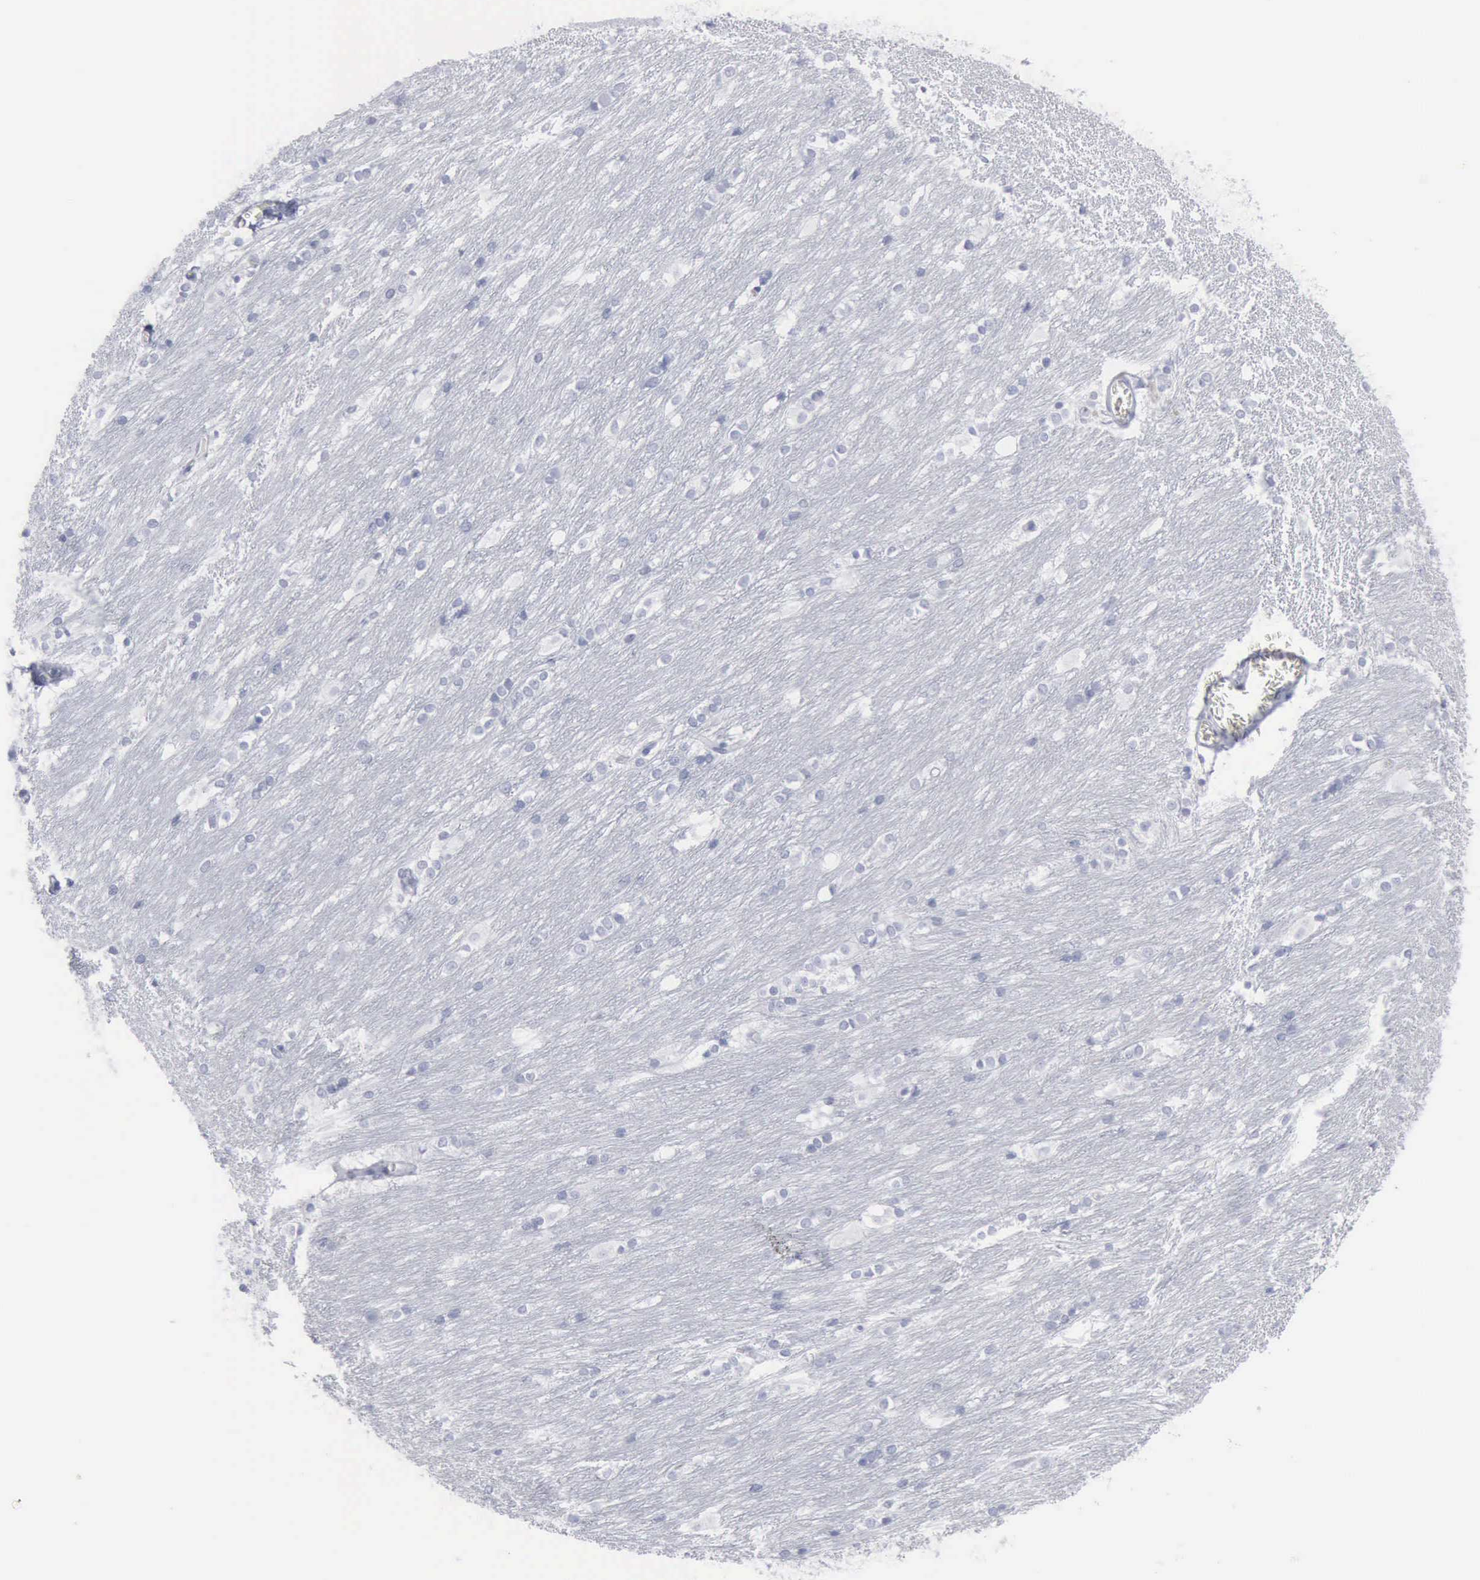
{"staining": {"intensity": "negative", "quantity": "none", "location": "none"}, "tissue": "caudate", "cell_type": "Glial cells", "image_type": "normal", "snomed": [{"axis": "morphology", "description": "Normal tissue, NOS"}, {"axis": "topography", "description": "Lateral ventricle wall"}], "caption": "Photomicrograph shows no significant protein positivity in glial cells of benign caudate. The staining was performed using DAB (3,3'-diaminobenzidine) to visualize the protein expression in brown, while the nuclei were stained in blue with hematoxylin (Magnification: 20x).", "gene": "VCAM1", "patient": {"sex": "female", "age": 19}}